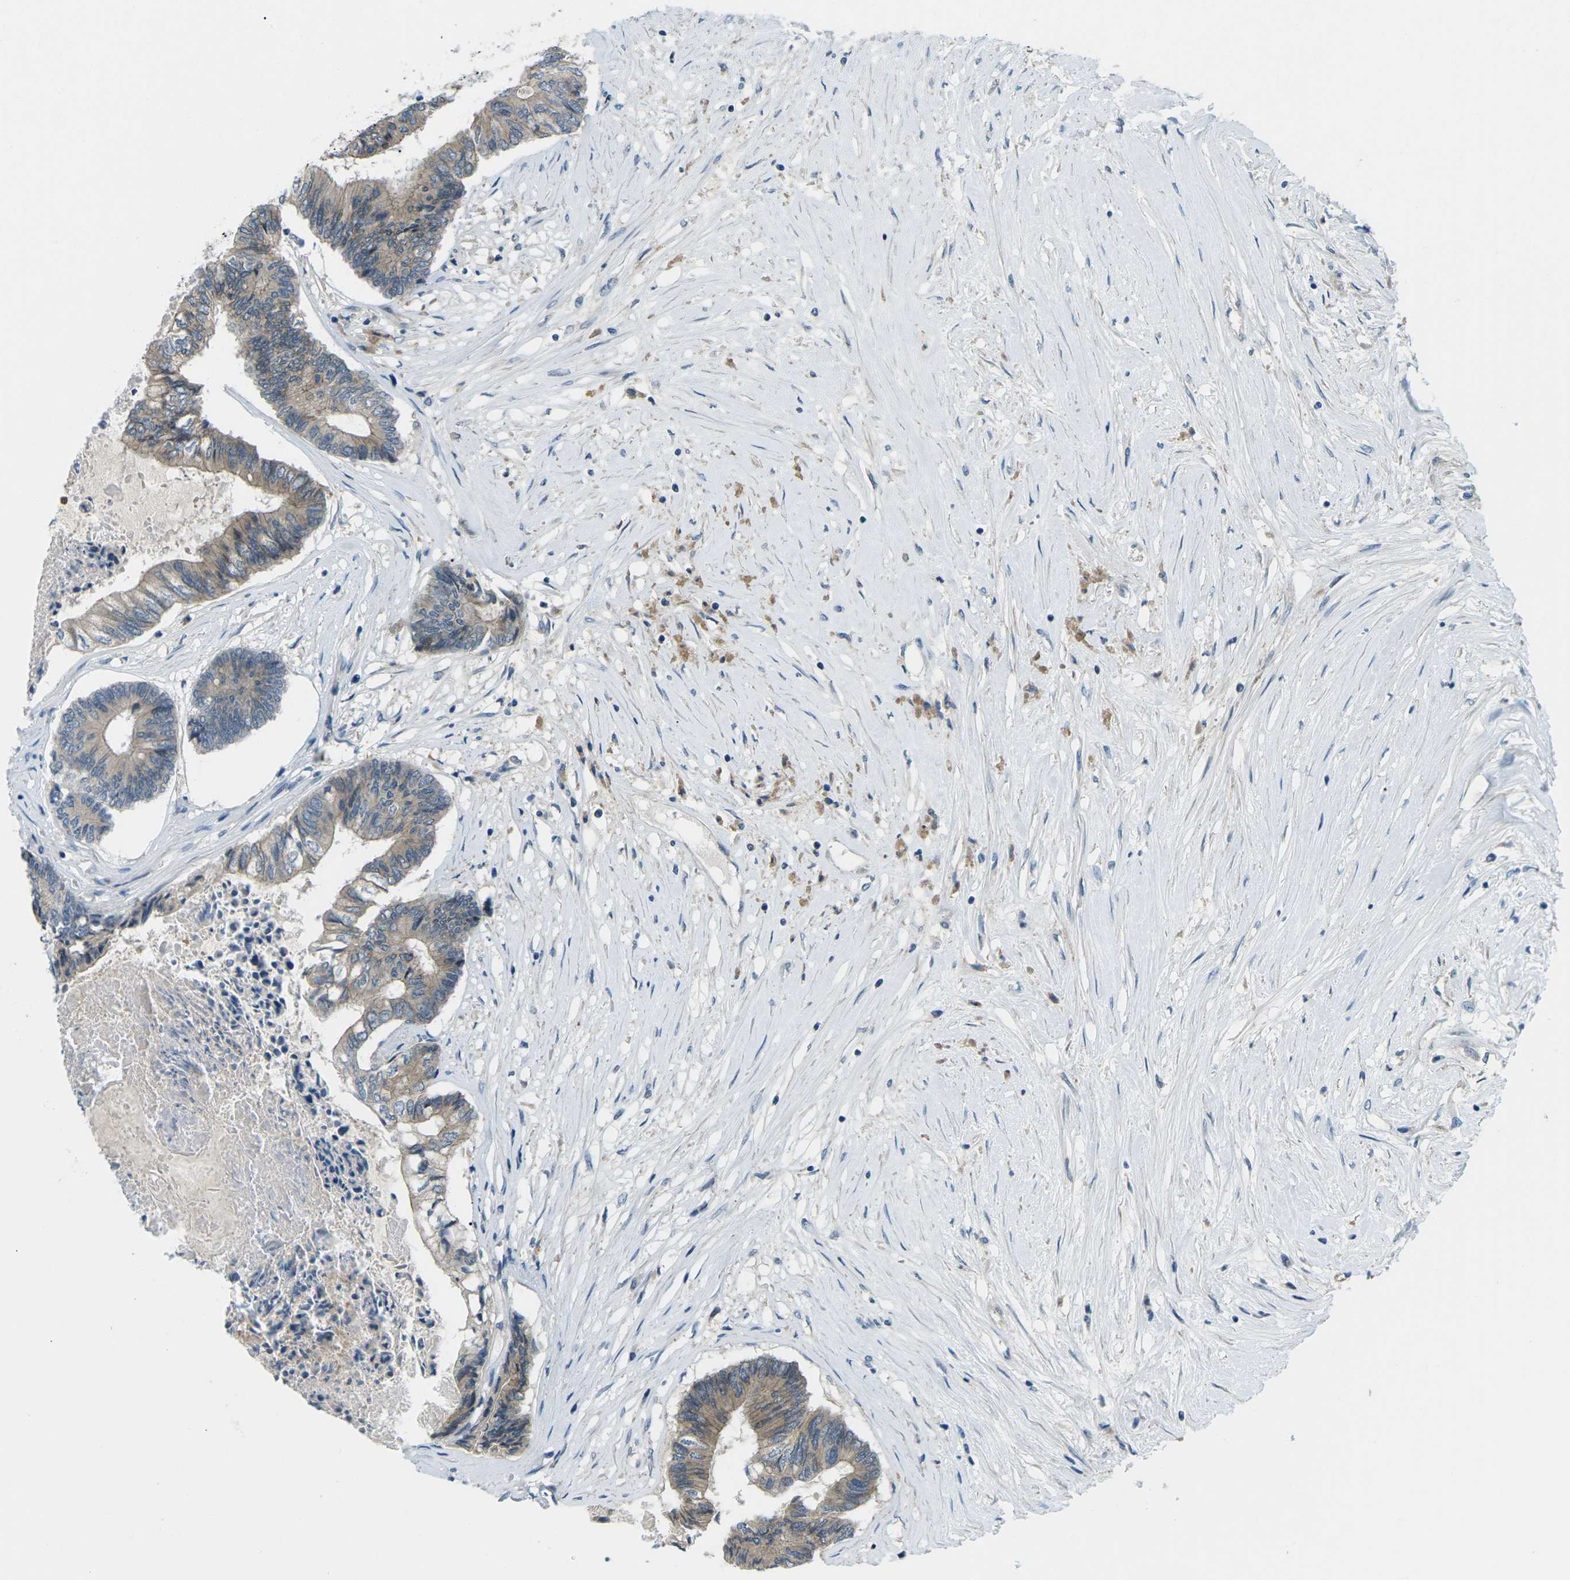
{"staining": {"intensity": "weak", "quantity": "25%-75%", "location": "cytoplasmic/membranous"}, "tissue": "colorectal cancer", "cell_type": "Tumor cells", "image_type": "cancer", "snomed": [{"axis": "morphology", "description": "Adenocarcinoma, NOS"}, {"axis": "topography", "description": "Rectum"}], "caption": "Protein staining of adenocarcinoma (colorectal) tissue exhibits weak cytoplasmic/membranous staining in about 25%-75% of tumor cells.", "gene": "CTNND1", "patient": {"sex": "male", "age": 63}}